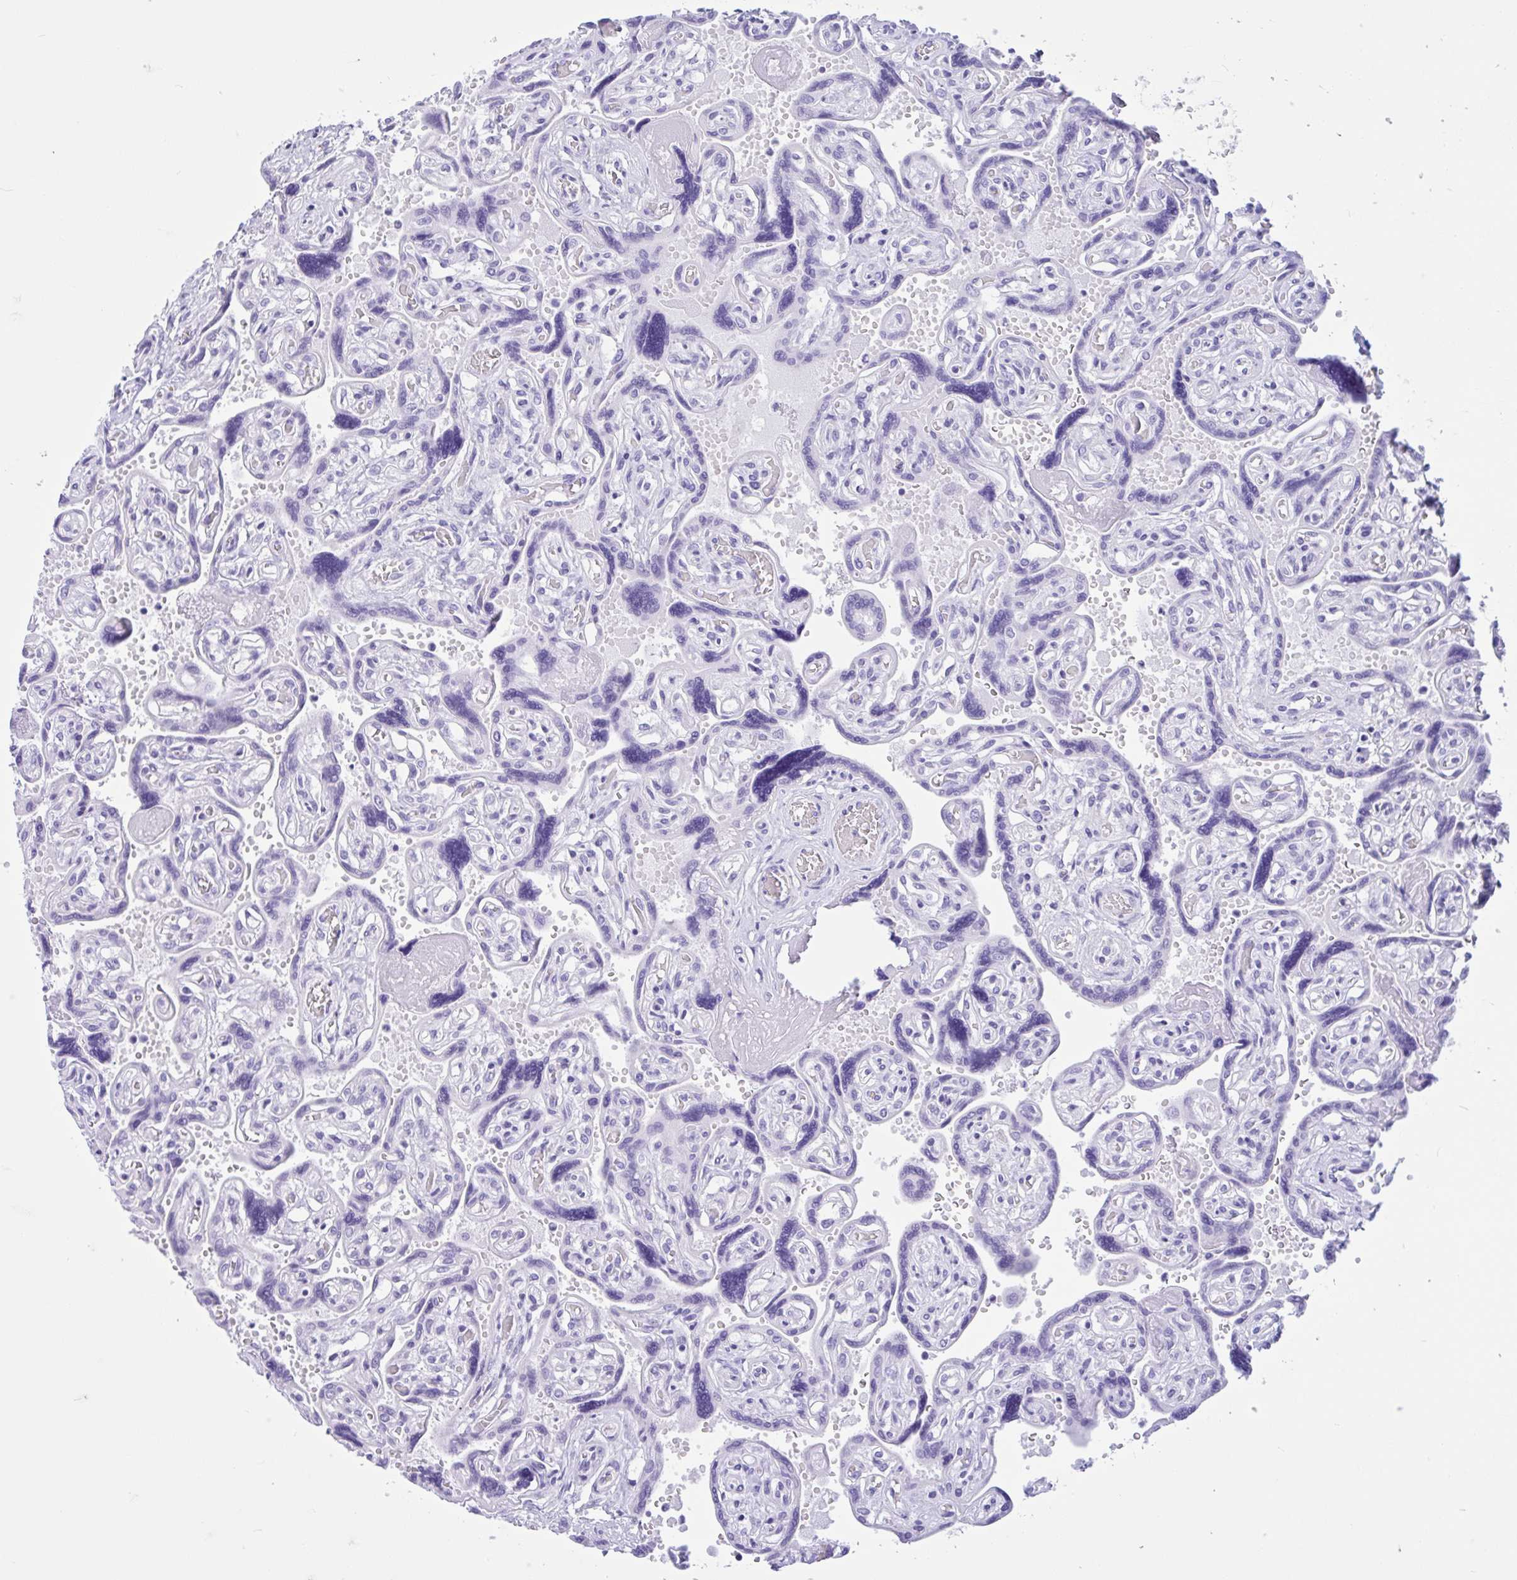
{"staining": {"intensity": "negative", "quantity": "none", "location": "none"}, "tissue": "placenta", "cell_type": "Decidual cells", "image_type": "normal", "snomed": [{"axis": "morphology", "description": "Normal tissue, NOS"}, {"axis": "topography", "description": "Placenta"}], "caption": "DAB immunohistochemical staining of normal human placenta displays no significant positivity in decidual cells. Brightfield microscopy of IHC stained with DAB (brown) and hematoxylin (blue), captured at high magnification.", "gene": "IAPP", "patient": {"sex": "female", "age": 32}}